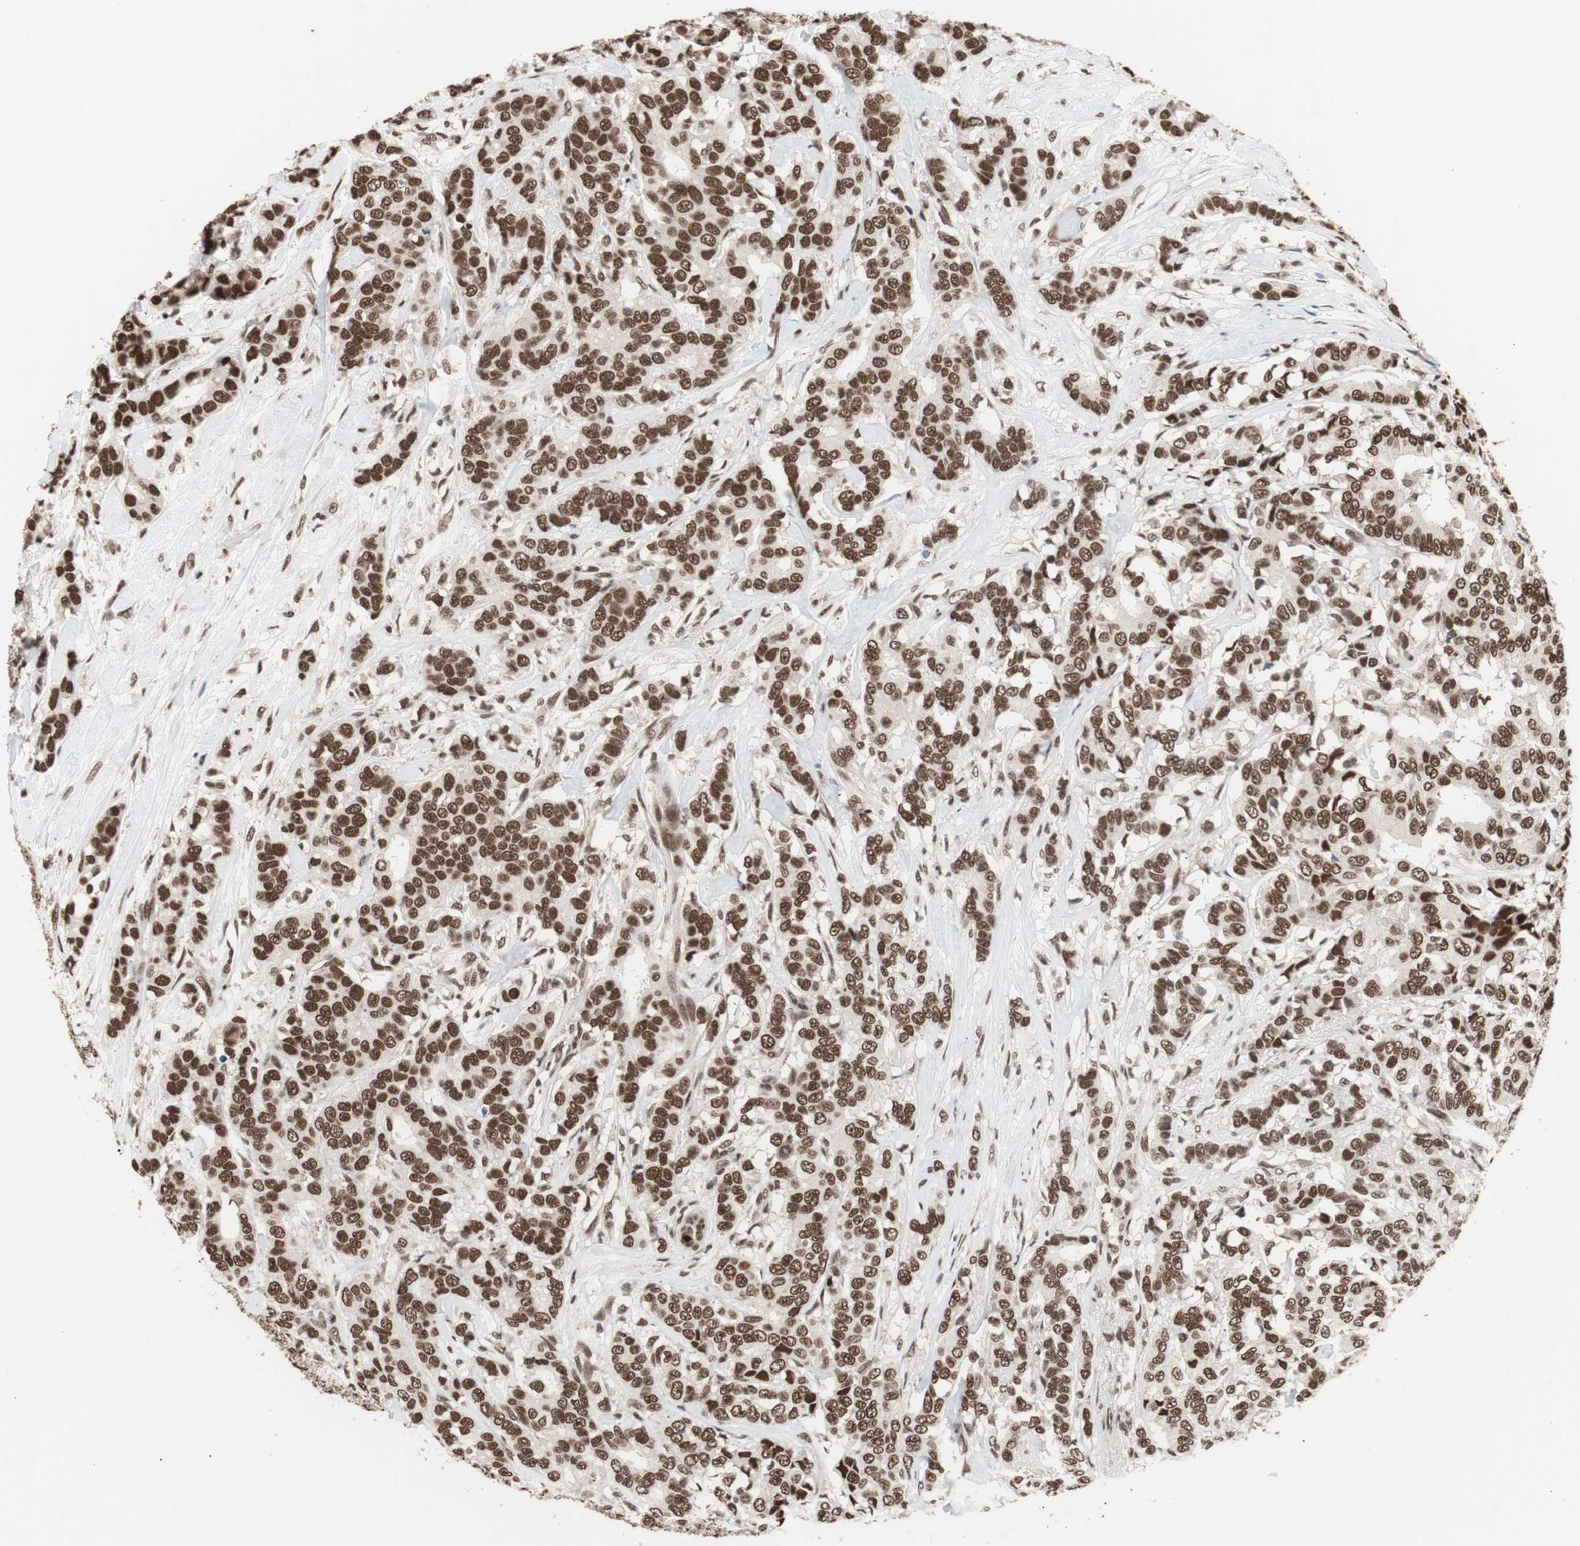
{"staining": {"intensity": "strong", "quantity": ">75%", "location": "nuclear"}, "tissue": "breast cancer", "cell_type": "Tumor cells", "image_type": "cancer", "snomed": [{"axis": "morphology", "description": "Duct carcinoma"}, {"axis": "topography", "description": "Breast"}], "caption": "Breast cancer stained with a brown dye displays strong nuclear positive positivity in approximately >75% of tumor cells.", "gene": "CHAMP1", "patient": {"sex": "female", "age": 87}}